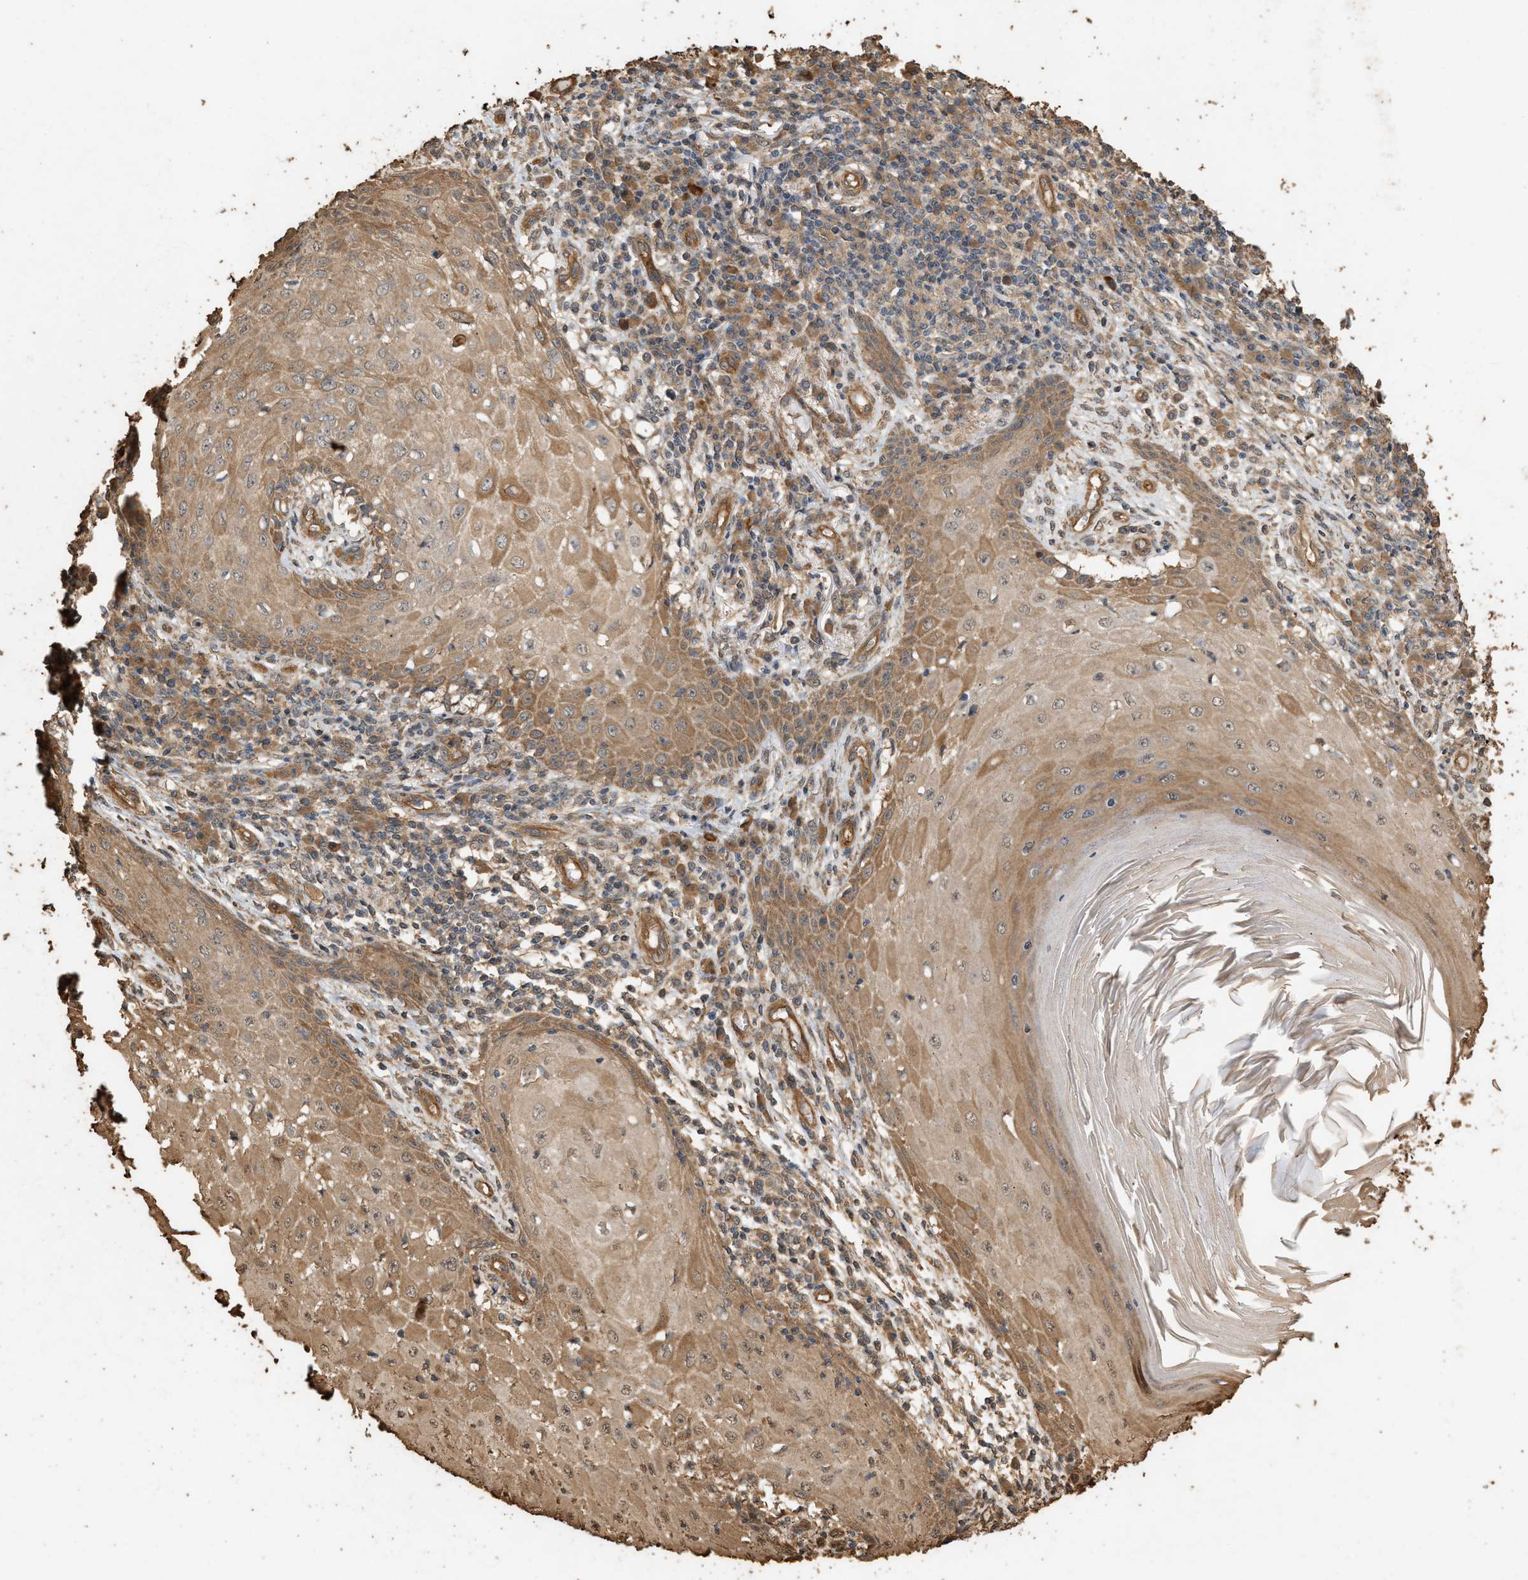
{"staining": {"intensity": "moderate", "quantity": ">75%", "location": "cytoplasmic/membranous"}, "tissue": "skin cancer", "cell_type": "Tumor cells", "image_type": "cancer", "snomed": [{"axis": "morphology", "description": "Squamous cell carcinoma, NOS"}, {"axis": "topography", "description": "Skin"}], "caption": "Skin cancer stained for a protein (brown) reveals moderate cytoplasmic/membranous positive positivity in approximately >75% of tumor cells.", "gene": "DCAF7", "patient": {"sex": "female", "age": 73}}